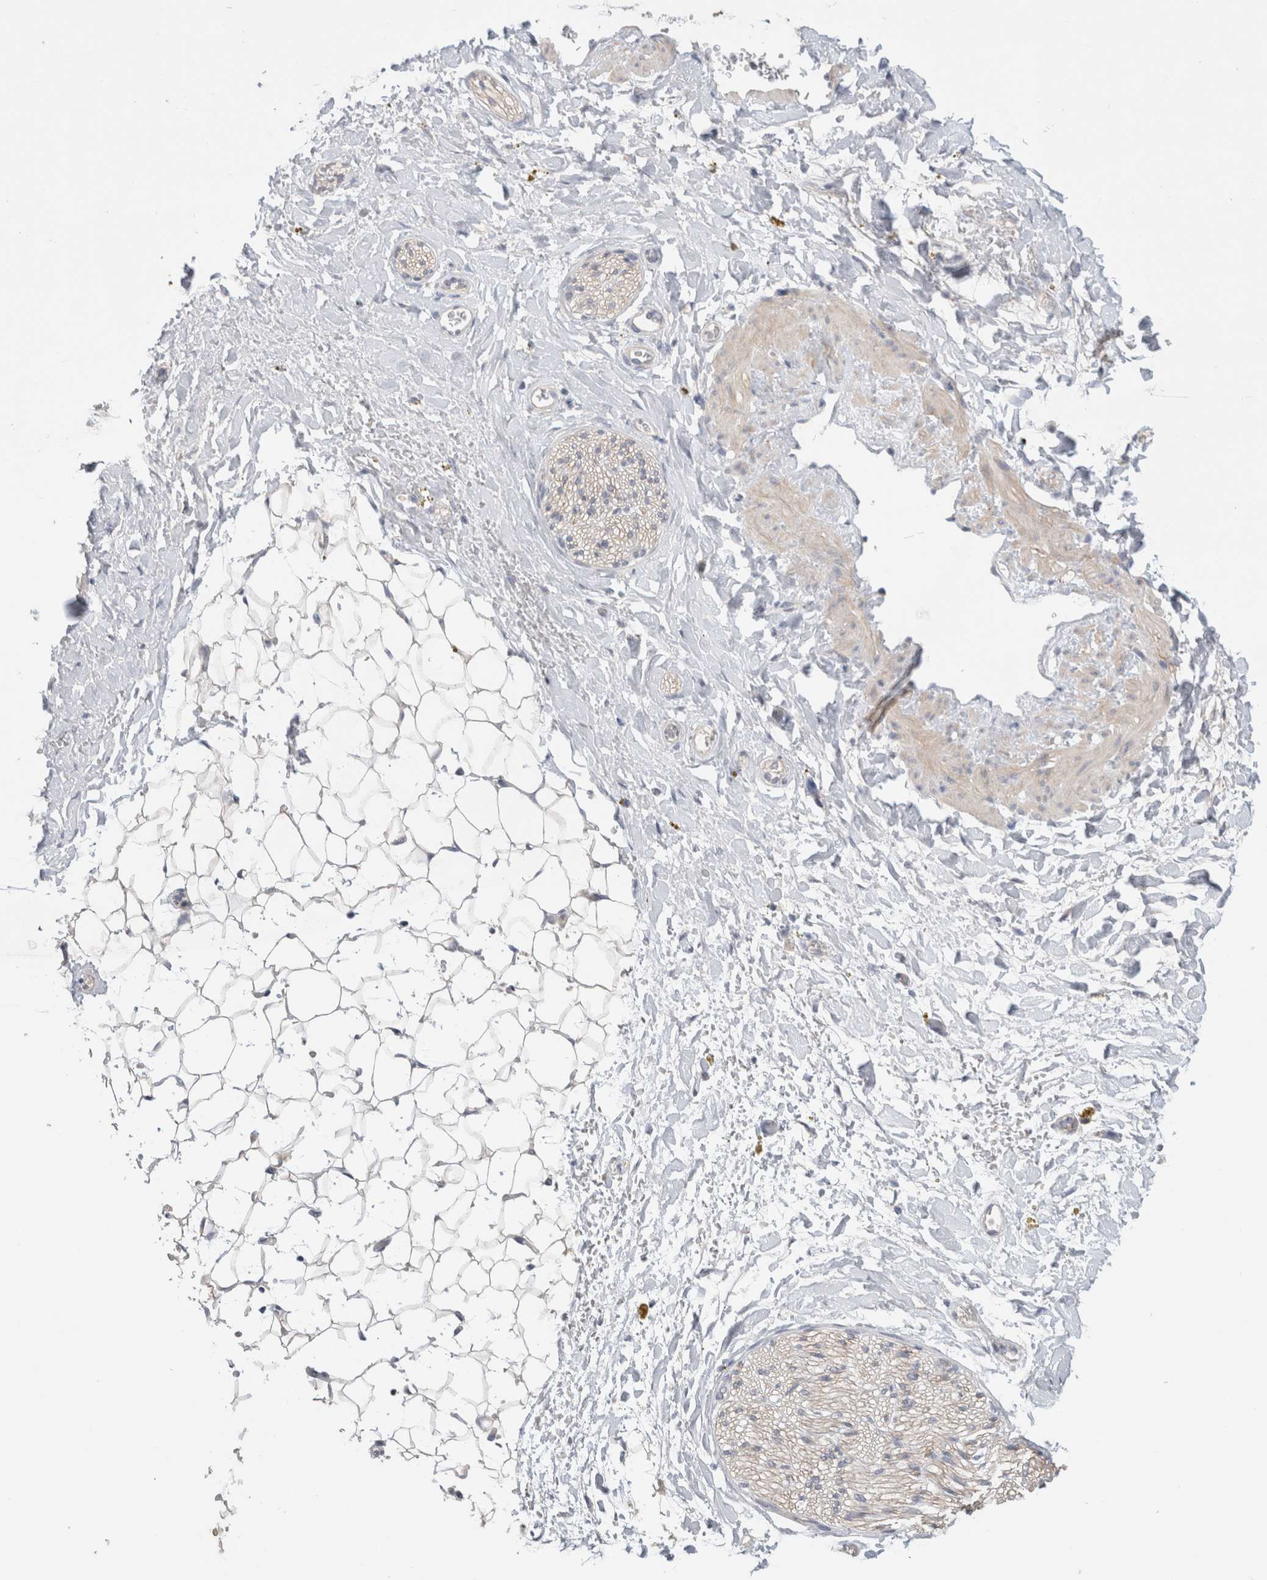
{"staining": {"intensity": "weak", "quantity": "<25%", "location": "cytoplasmic/membranous"}, "tissue": "adipose tissue", "cell_type": "Adipocytes", "image_type": "normal", "snomed": [{"axis": "morphology", "description": "Normal tissue, NOS"}, {"axis": "topography", "description": "Kidney"}, {"axis": "topography", "description": "Peripheral nerve tissue"}], "caption": "The image exhibits no significant staining in adipocytes of adipose tissue. The staining is performed using DAB brown chromogen with nuclei counter-stained in using hematoxylin.", "gene": "DMD", "patient": {"sex": "male", "age": 7}}